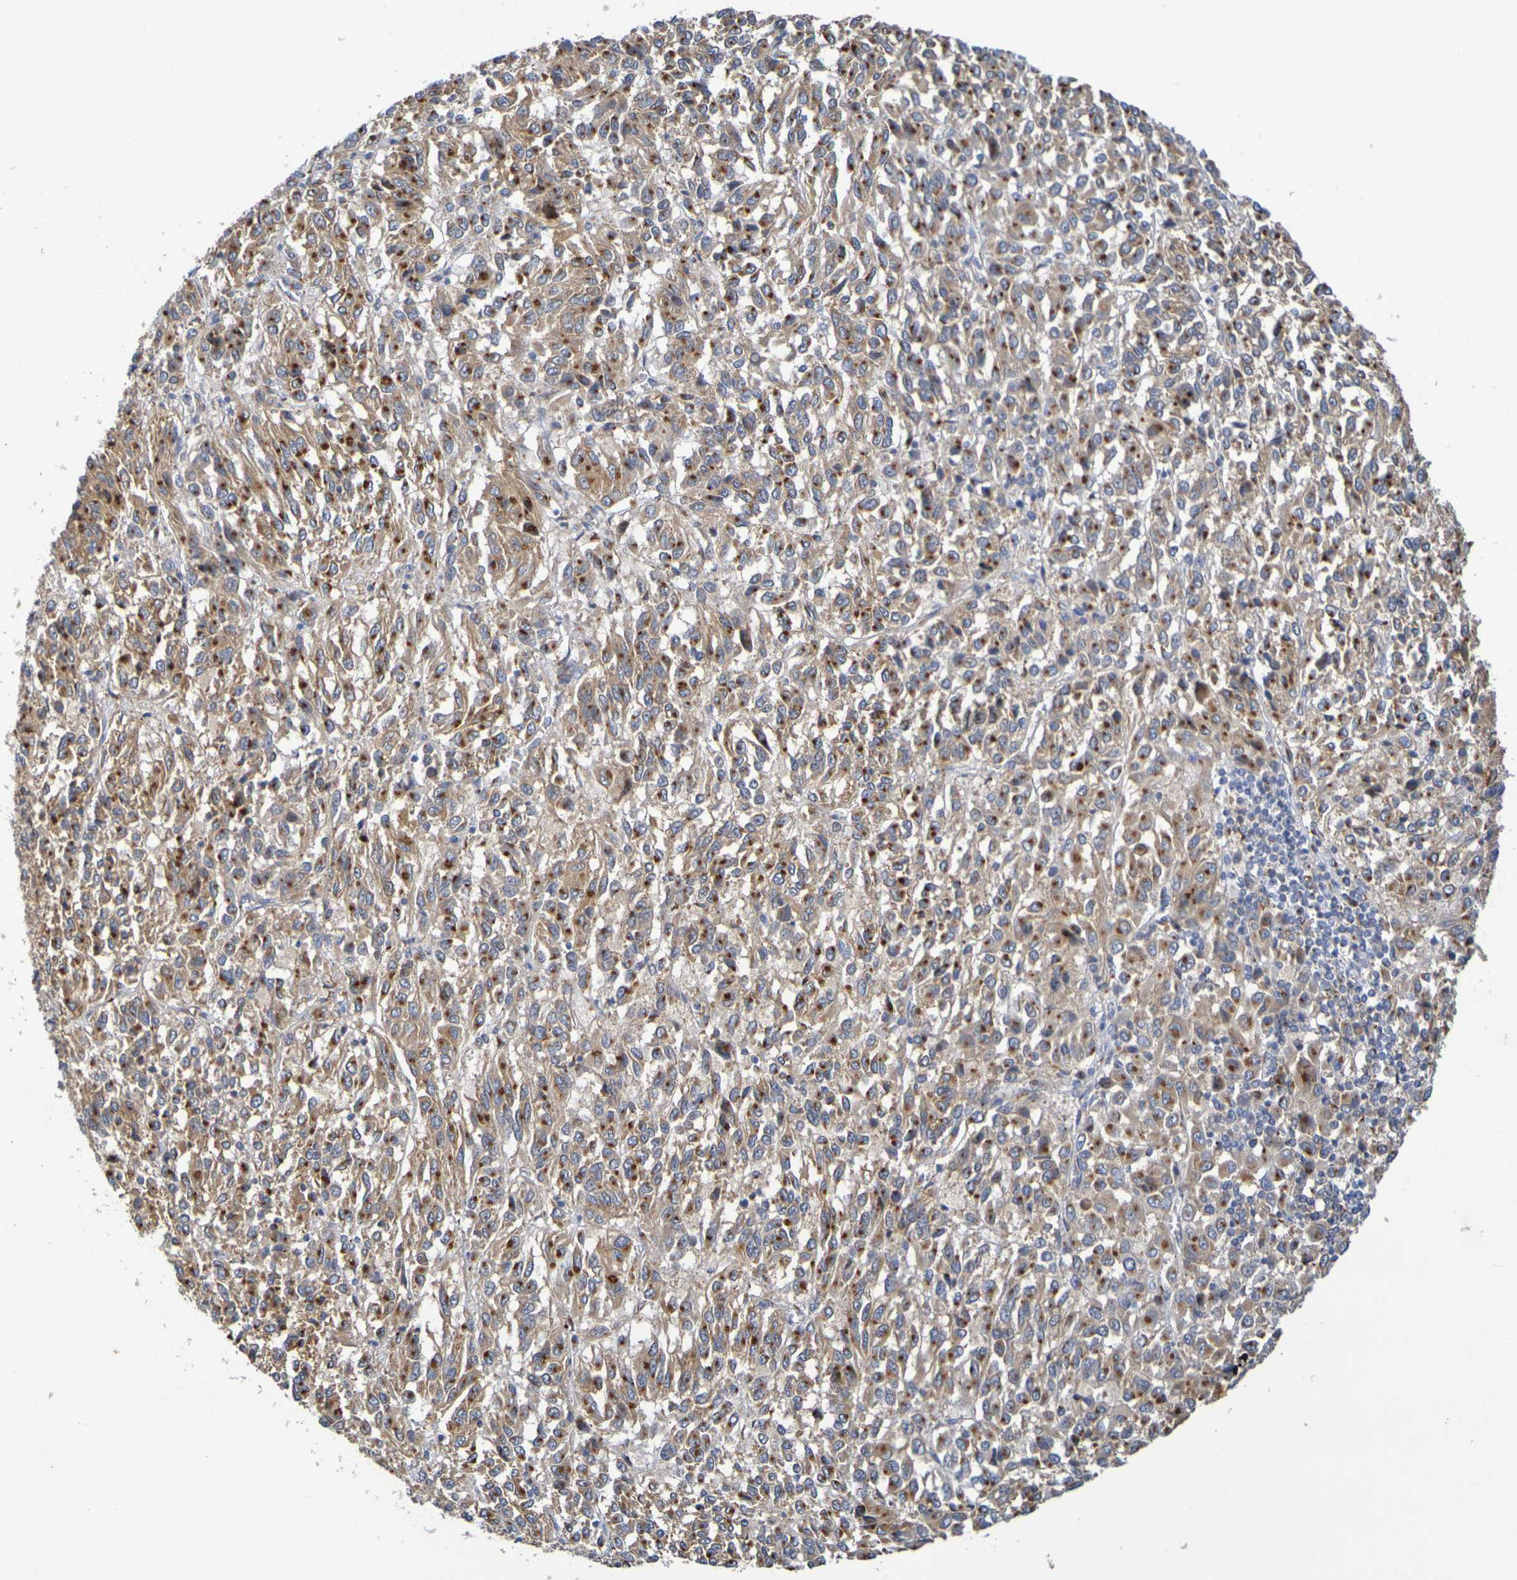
{"staining": {"intensity": "moderate", "quantity": ">75%", "location": "cytoplasmic/membranous"}, "tissue": "melanoma", "cell_type": "Tumor cells", "image_type": "cancer", "snomed": [{"axis": "morphology", "description": "Malignant melanoma, Metastatic site"}, {"axis": "topography", "description": "Lung"}], "caption": "This histopathology image shows IHC staining of melanoma, with medium moderate cytoplasmic/membranous positivity in approximately >75% of tumor cells.", "gene": "DCP2", "patient": {"sex": "male", "age": 64}}